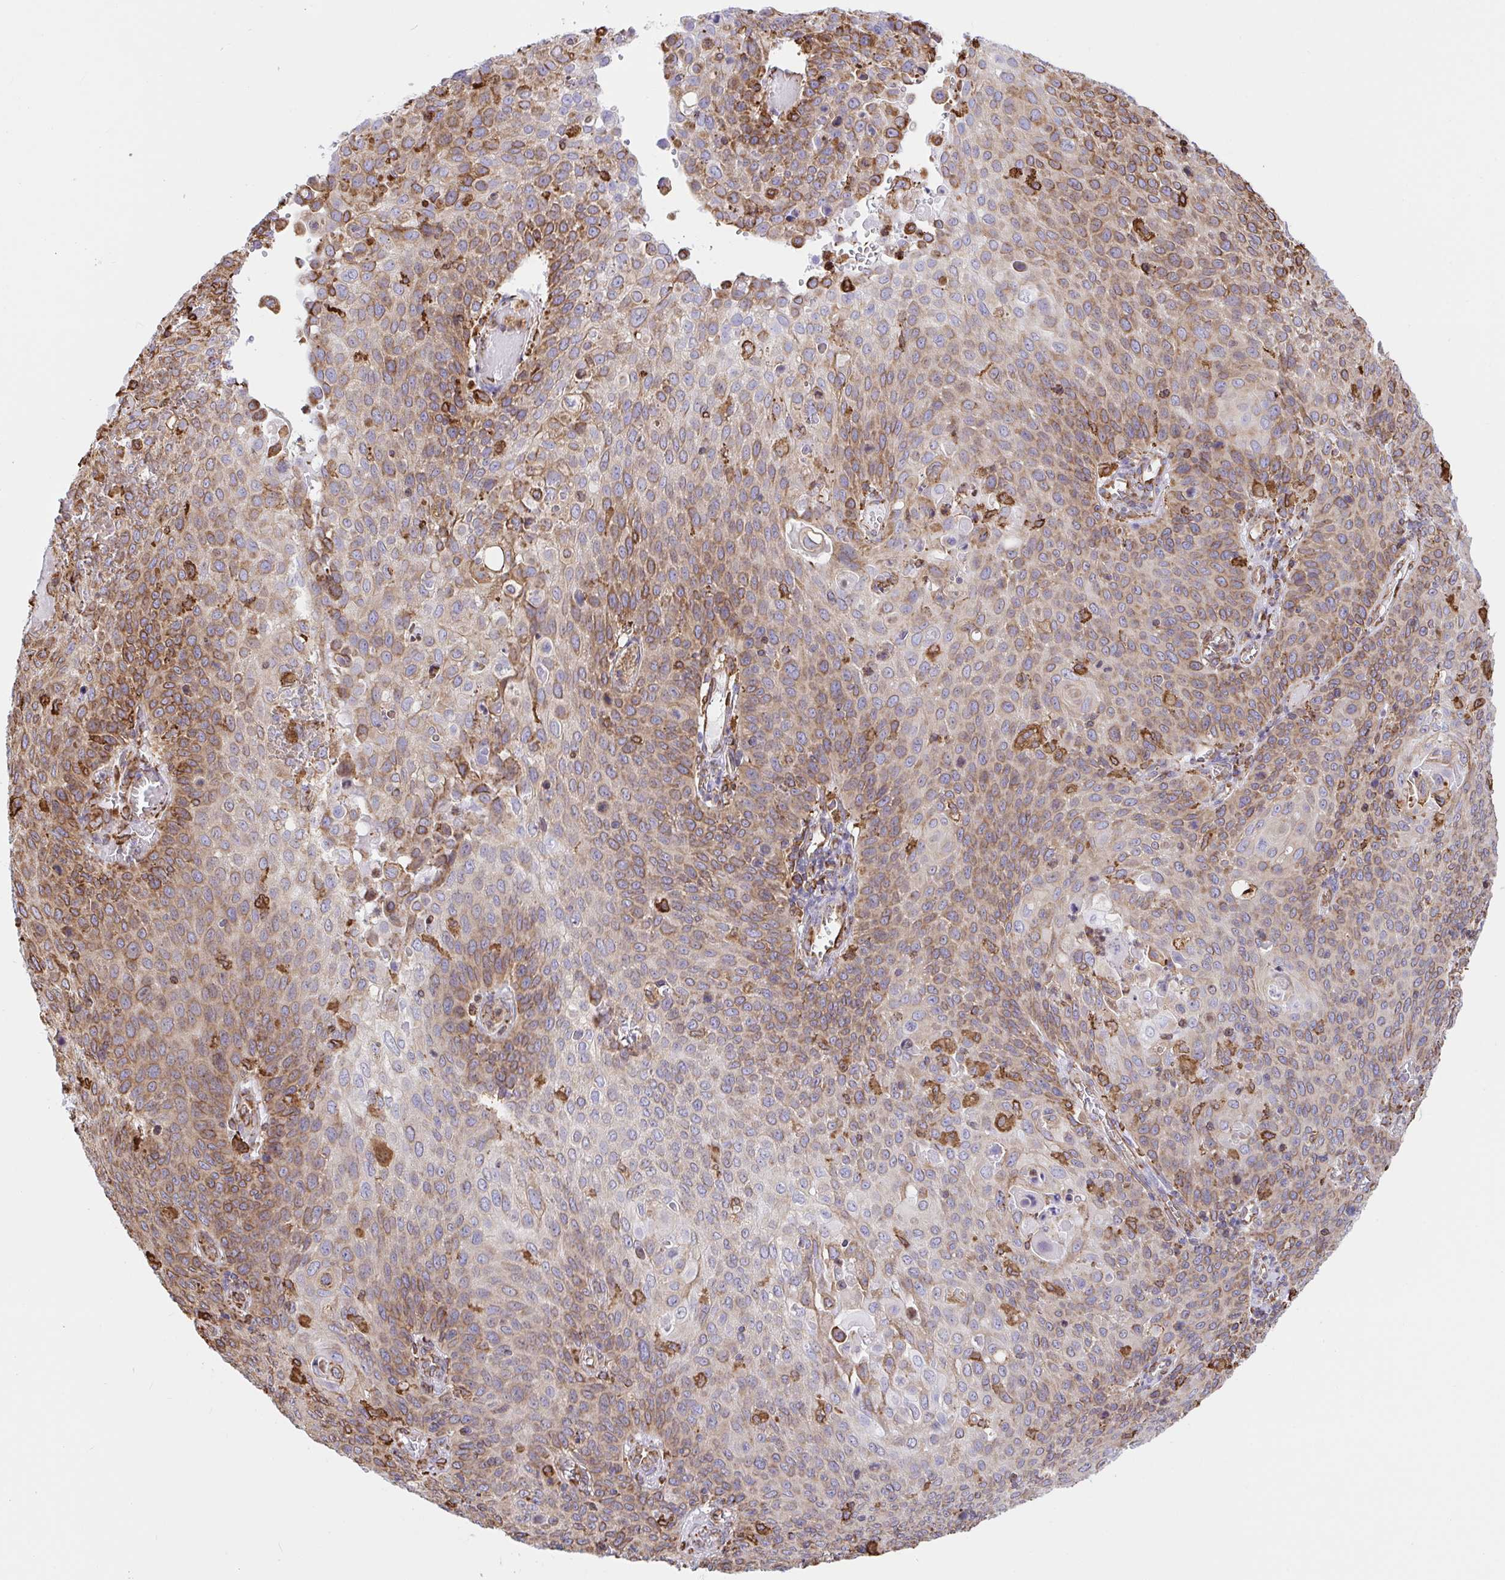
{"staining": {"intensity": "moderate", "quantity": "25%-75%", "location": "cytoplasmic/membranous"}, "tissue": "cervical cancer", "cell_type": "Tumor cells", "image_type": "cancer", "snomed": [{"axis": "morphology", "description": "Squamous cell carcinoma, NOS"}, {"axis": "topography", "description": "Cervix"}], "caption": "Immunohistochemistry staining of squamous cell carcinoma (cervical), which shows medium levels of moderate cytoplasmic/membranous staining in approximately 25%-75% of tumor cells indicating moderate cytoplasmic/membranous protein staining. The staining was performed using DAB (brown) for protein detection and nuclei were counterstained in hematoxylin (blue).", "gene": "CLGN", "patient": {"sex": "female", "age": 65}}